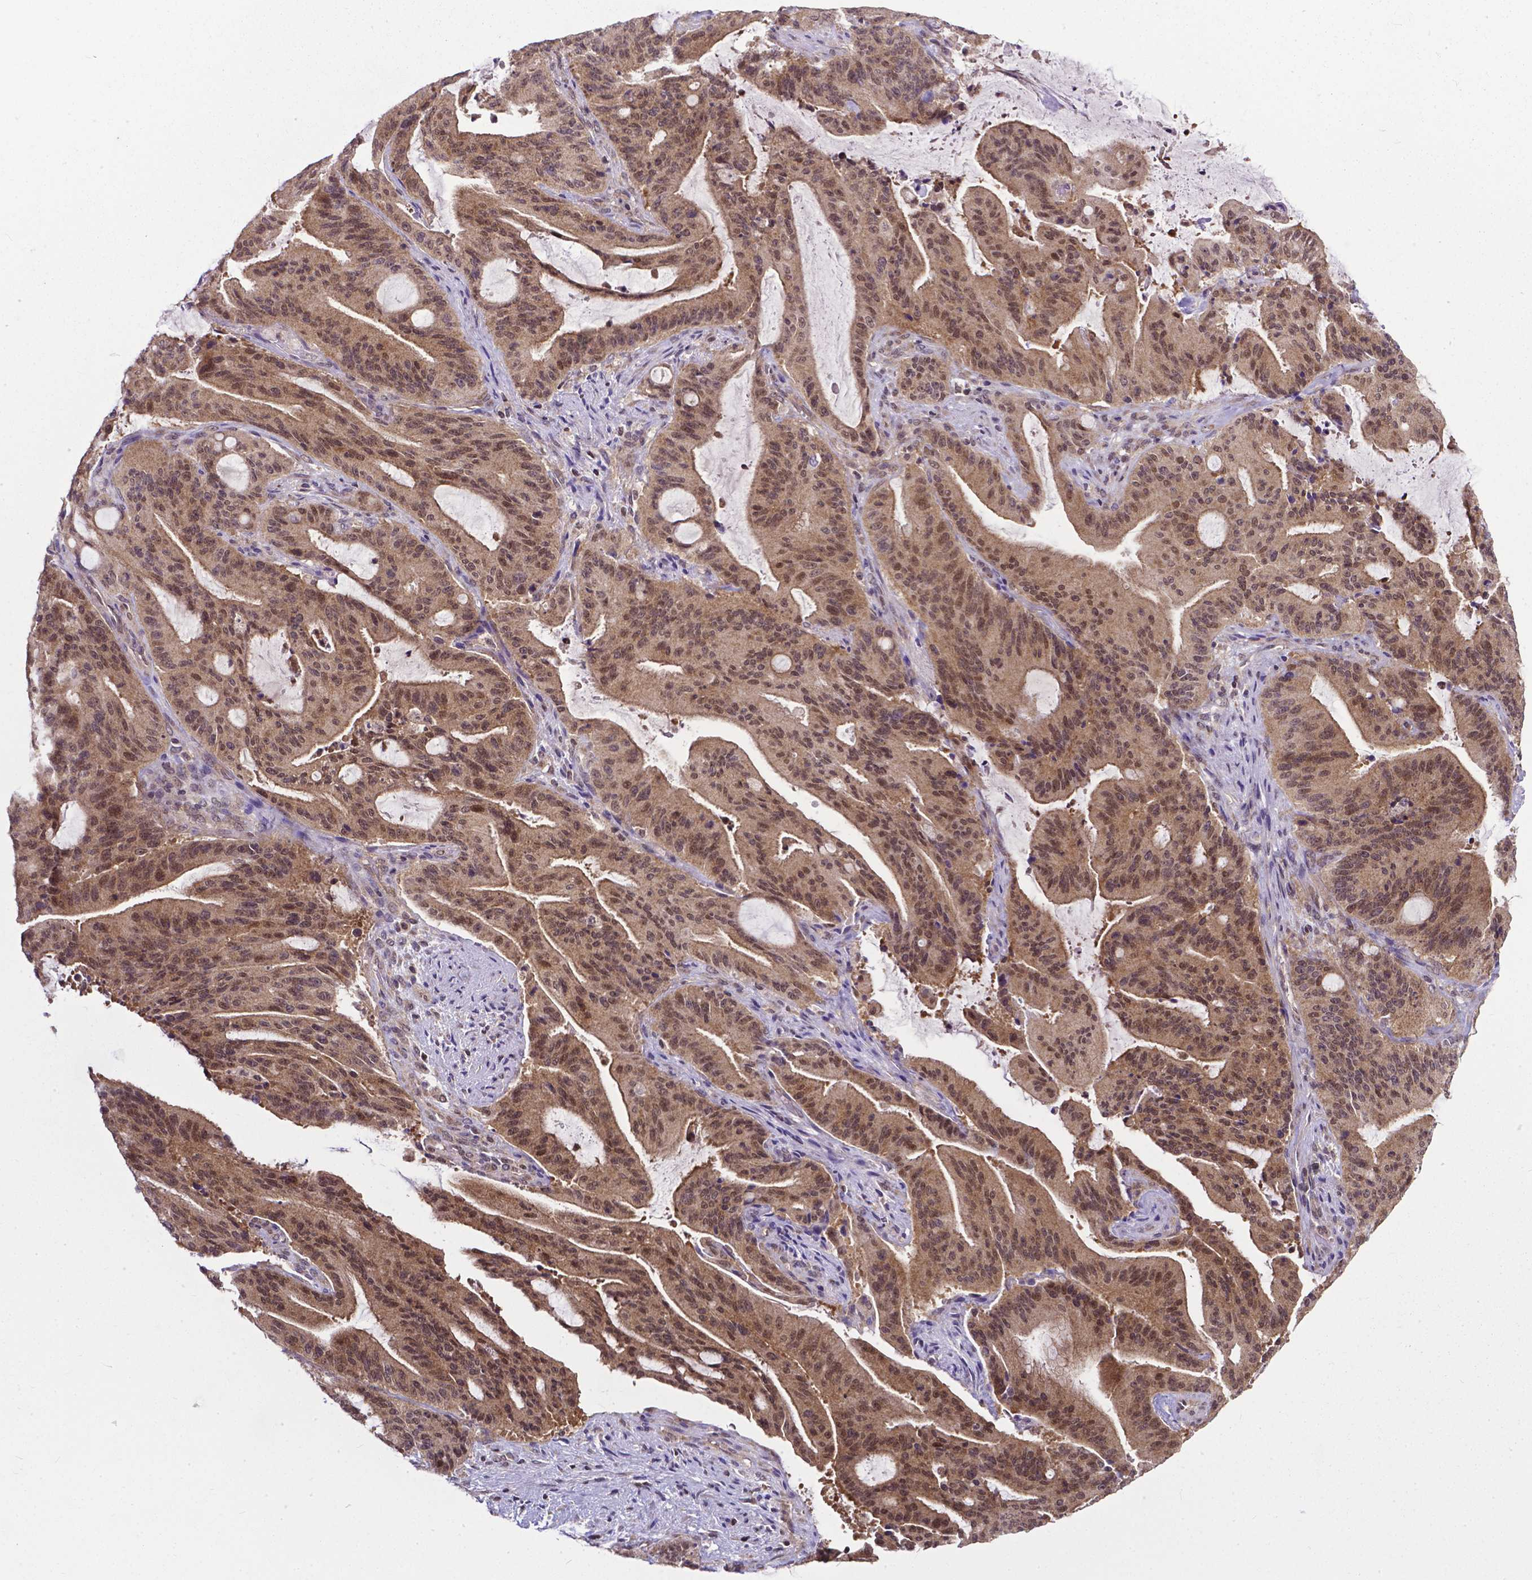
{"staining": {"intensity": "moderate", "quantity": ">75%", "location": "cytoplasmic/membranous,nuclear"}, "tissue": "liver cancer", "cell_type": "Tumor cells", "image_type": "cancer", "snomed": [{"axis": "morphology", "description": "Cholangiocarcinoma"}, {"axis": "topography", "description": "Liver"}], "caption": "Liver cancer (cholangiocarcinoma) tissue reveals moderate cytoplasmic/membranous and nuclear expression in about >75% of tumor cells Ihc stains the protein in brown and the nuclei are stained blue.", "gene": "OTUB1", "patient": {"sex": "female", "age": 73}}